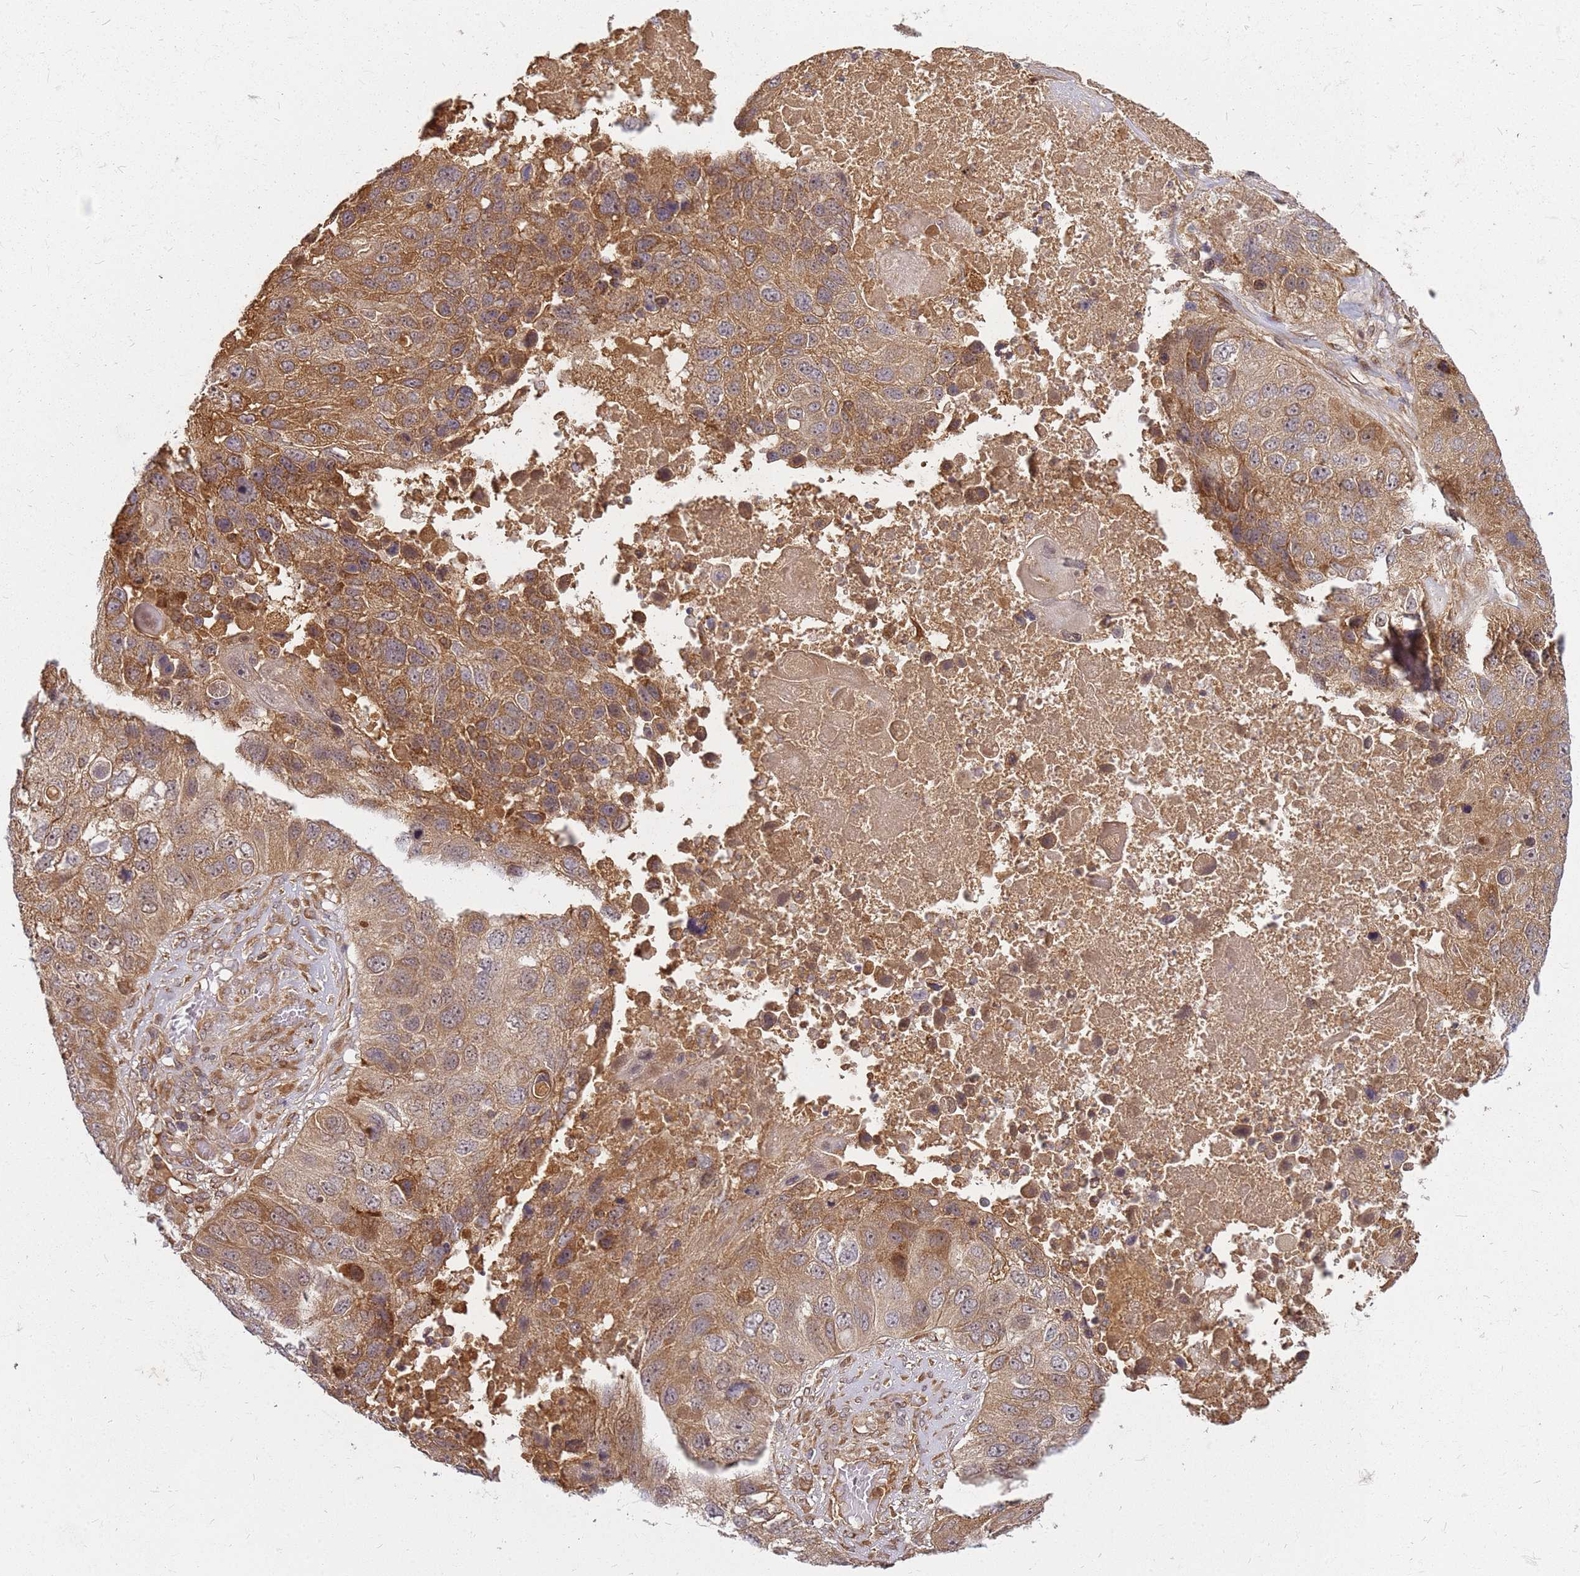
{"staining": {"intensity": "moderate", "quantity": ">75%", "location": "cytoplasmic/membranous"}, "tissue": "lung cancer", "cell_type": "Tumor cells", "image_type": "cancer", "snomed": [{"axis": "morphology", "description": "Squamous cell carcinoma, NOS"}, {"axis": "topography", "description": "Lung"}], "caption": "Brown immunohistochemical staining in lung squamous cell carcinoma exhibits moderate cytoplasmic/membranous expression in about >75% of tumor cells.", "gene": "CCDC159", "patient": {"sex": "male", "age": 61}}